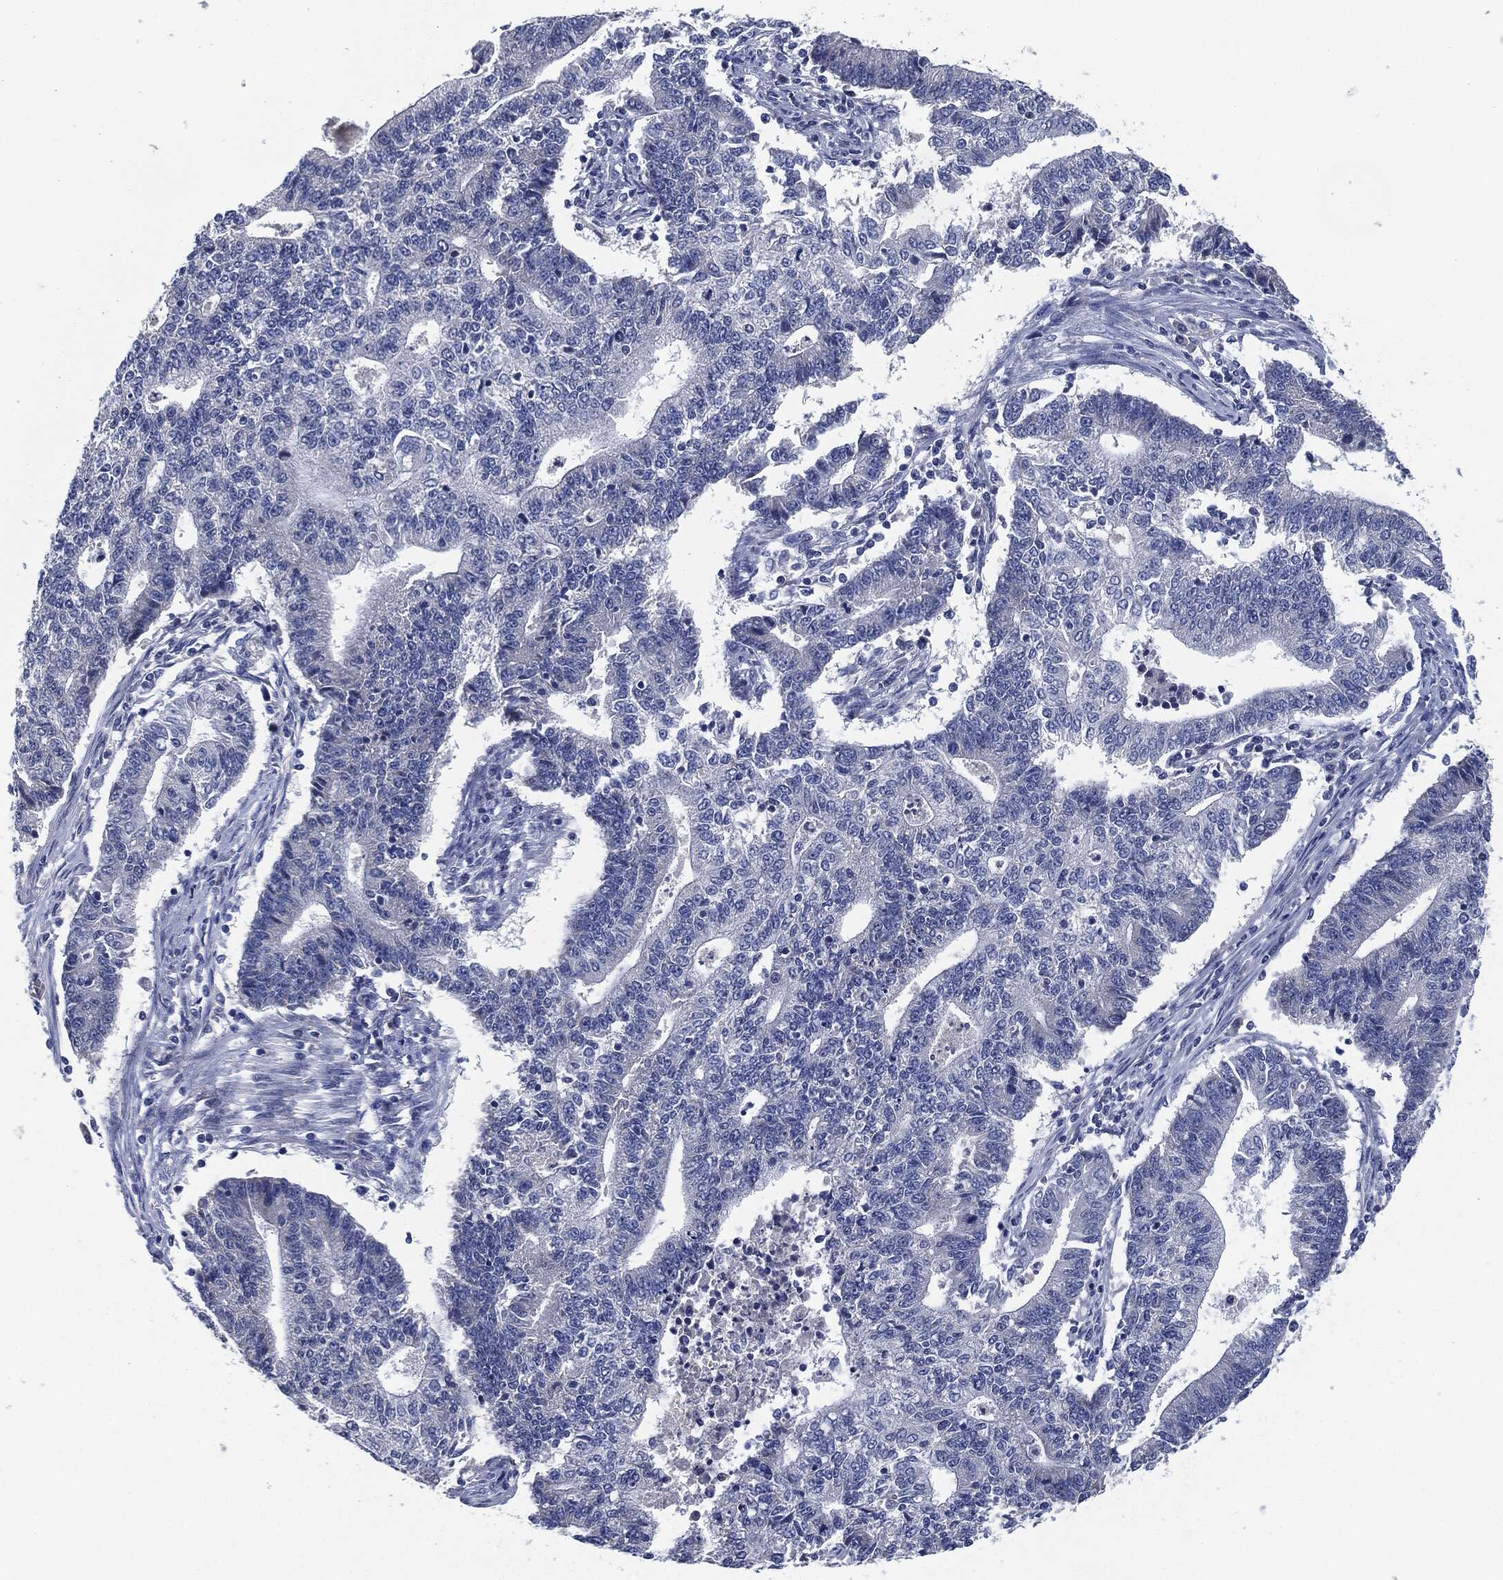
{"staining": {"intensity": "negative", "quantity": "none", "location": "none"}, "tissue": "endometrial cancer", "cell_type": "Tumor cells", "image_type": "cancer", "snomed": [{"axis": "morphology", "description": "Adenocarcinoma, NOS"}, {"axis": "topography", "description": "Uterus"}, {"axis": "topography", "description": "Endometrium"}], "caption": "The histopathology image reveals no staining of tumor cells in endometrial adenocarcinoma.", "gene": "SIGLEC9", "patient": {"sex": "female", "age": 54}}